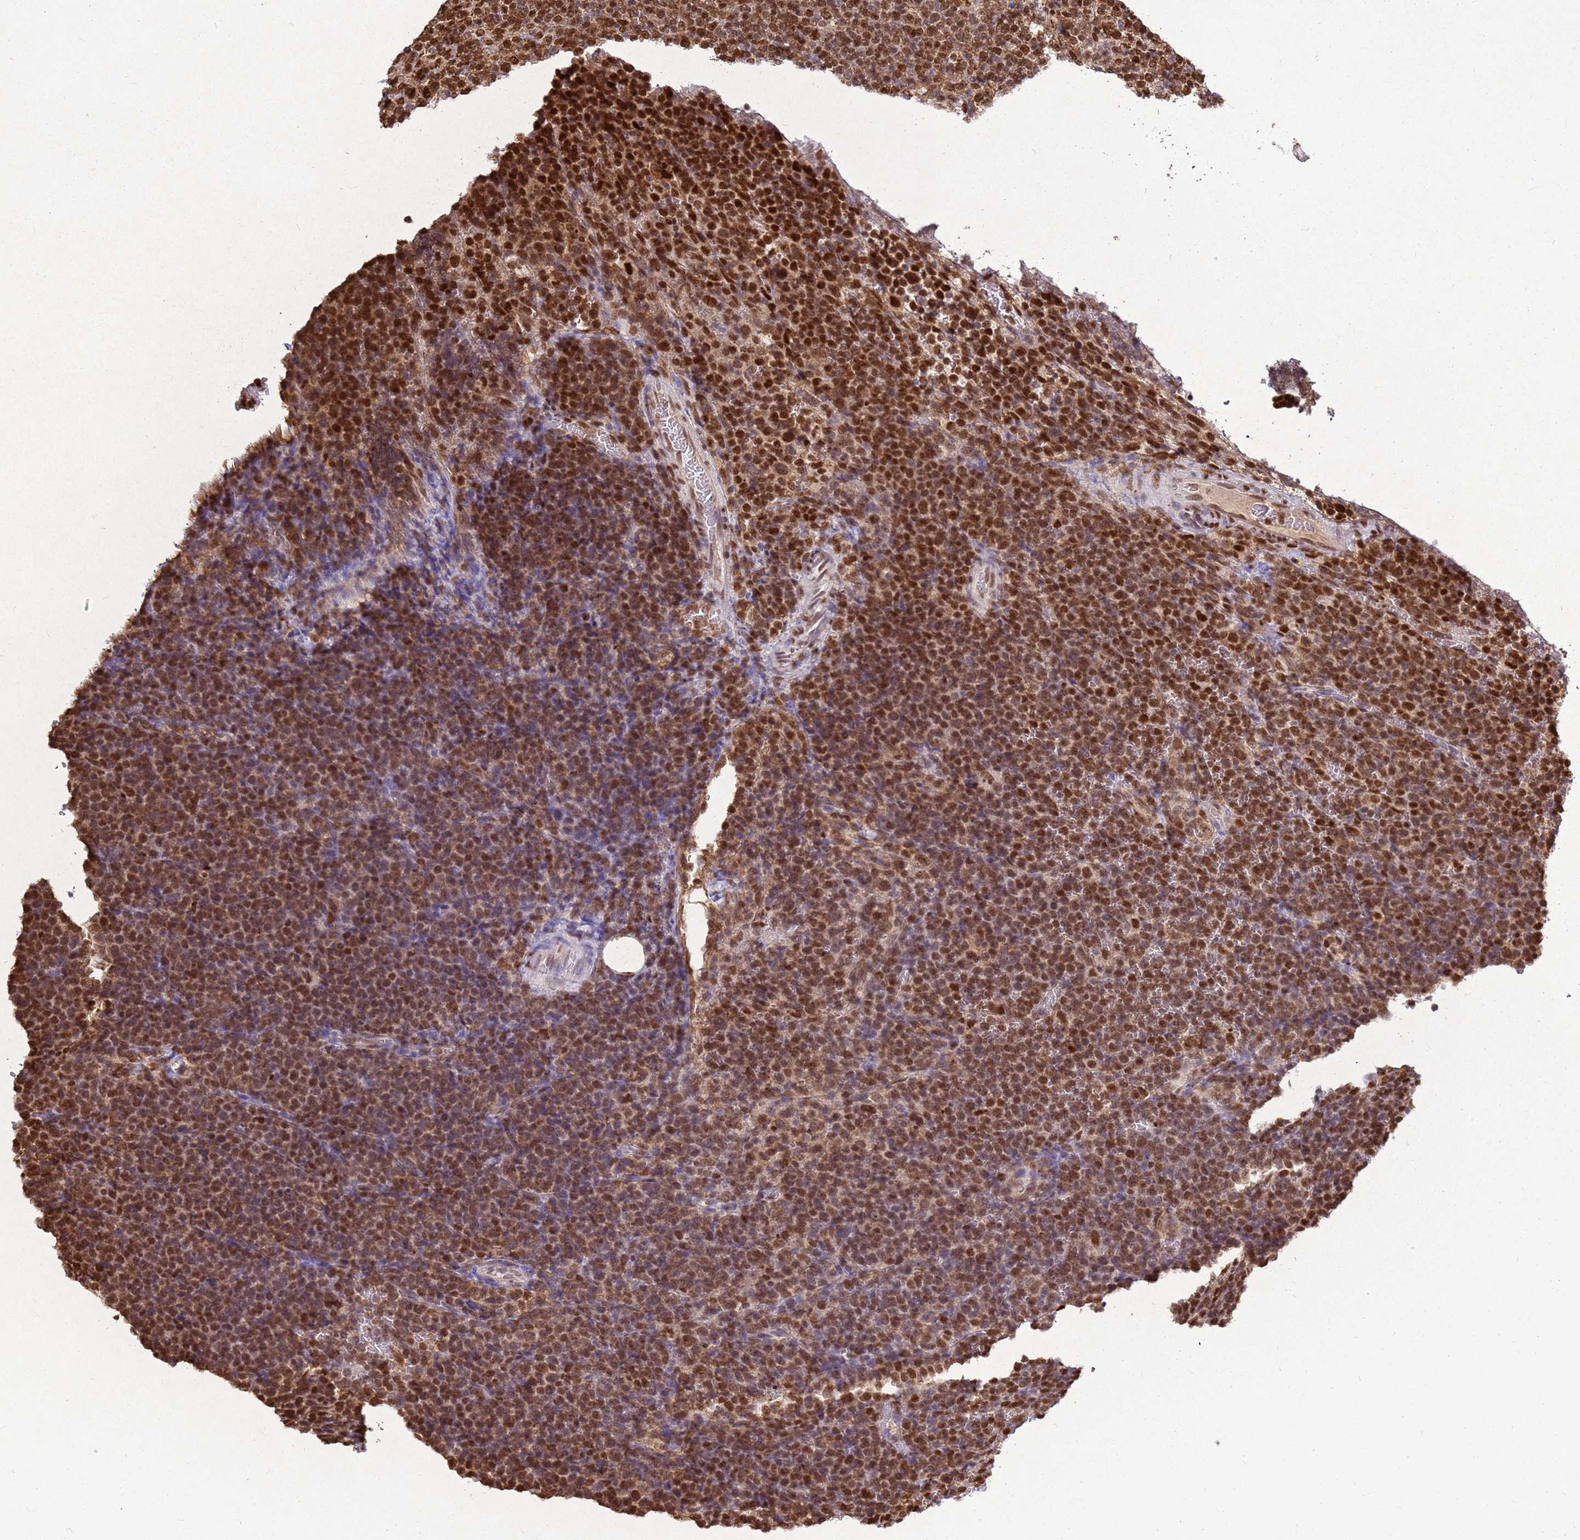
{"staining": {"intensity": "moderate", "quantity": ">75%", "location": "nuclear"}, "tissue": "lymphoma", "cell_type": "Tumor cells", "image_type": "cancer", "snomed": [{"axis": "morphology", "description": "Malignant lymphoma, non-Hodgkin's type, High grade"}, {"axis": "topography", "description": "Lymph node"}], "caption": "A medium amount of moderate nuclear expression is present in about >75% of tumor cells in lymphoma tissue.", "gene": "APEX1", "patient": {"sex": "male", "age": 61}}